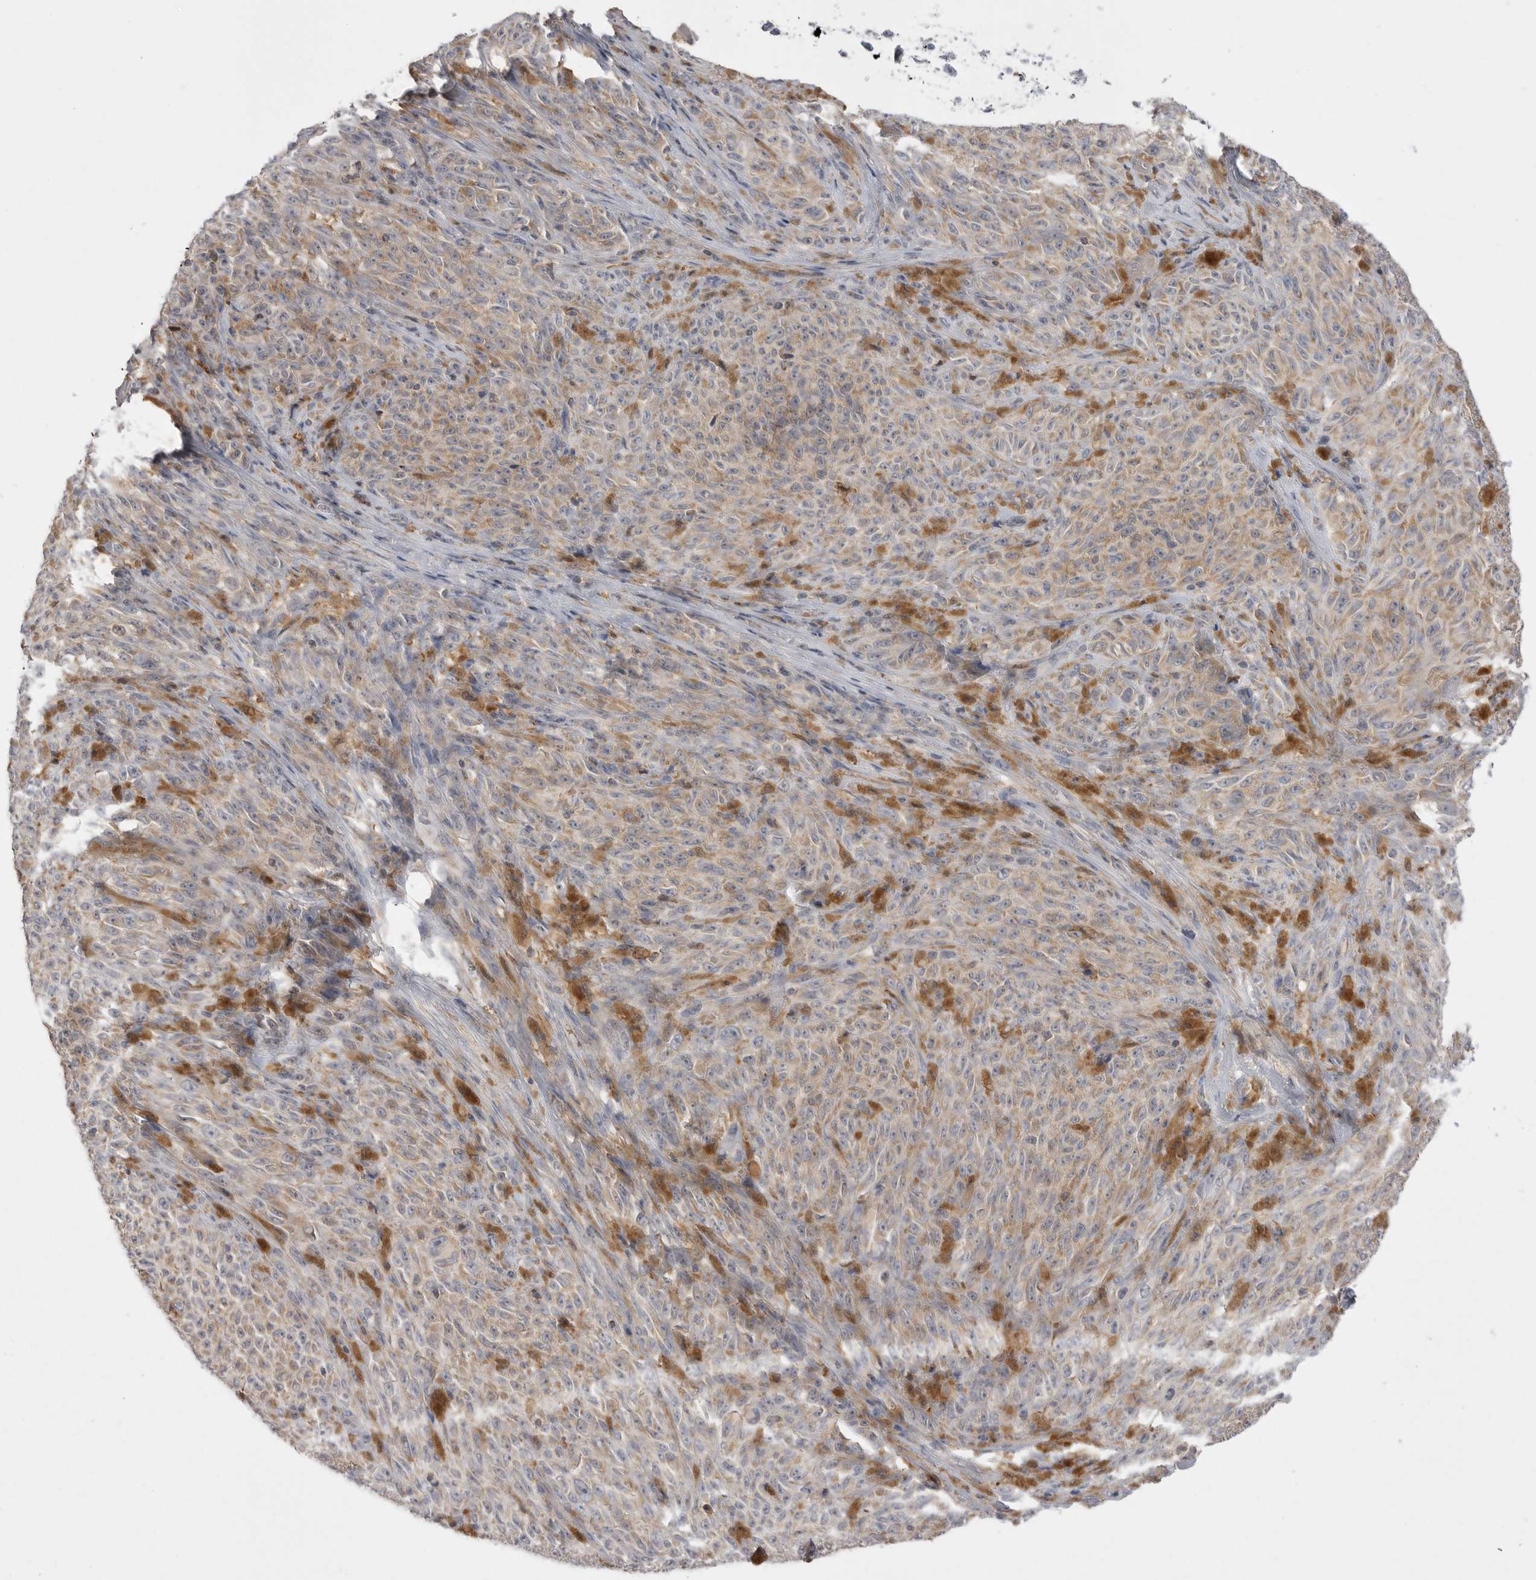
{"staining": {"intensity": "negative", "quantity": "none", "location": "none"}, "tissue": "melanoma", "cell_type": "Tumor cells", "image_type": "cancer", "snomed": [{"axis": "morphology", "description": "Malignant melanoma, NOS"}, {"axis": "topography", "description": "Skin"}], "caption": "A high-resolution histopathology image shows immunohistochemistry staining of malignant melanoma, which exhibits no significant staining in tumor cells.", "gene": "KYAT3", "patient": {"sex": "female", "age": 82}}